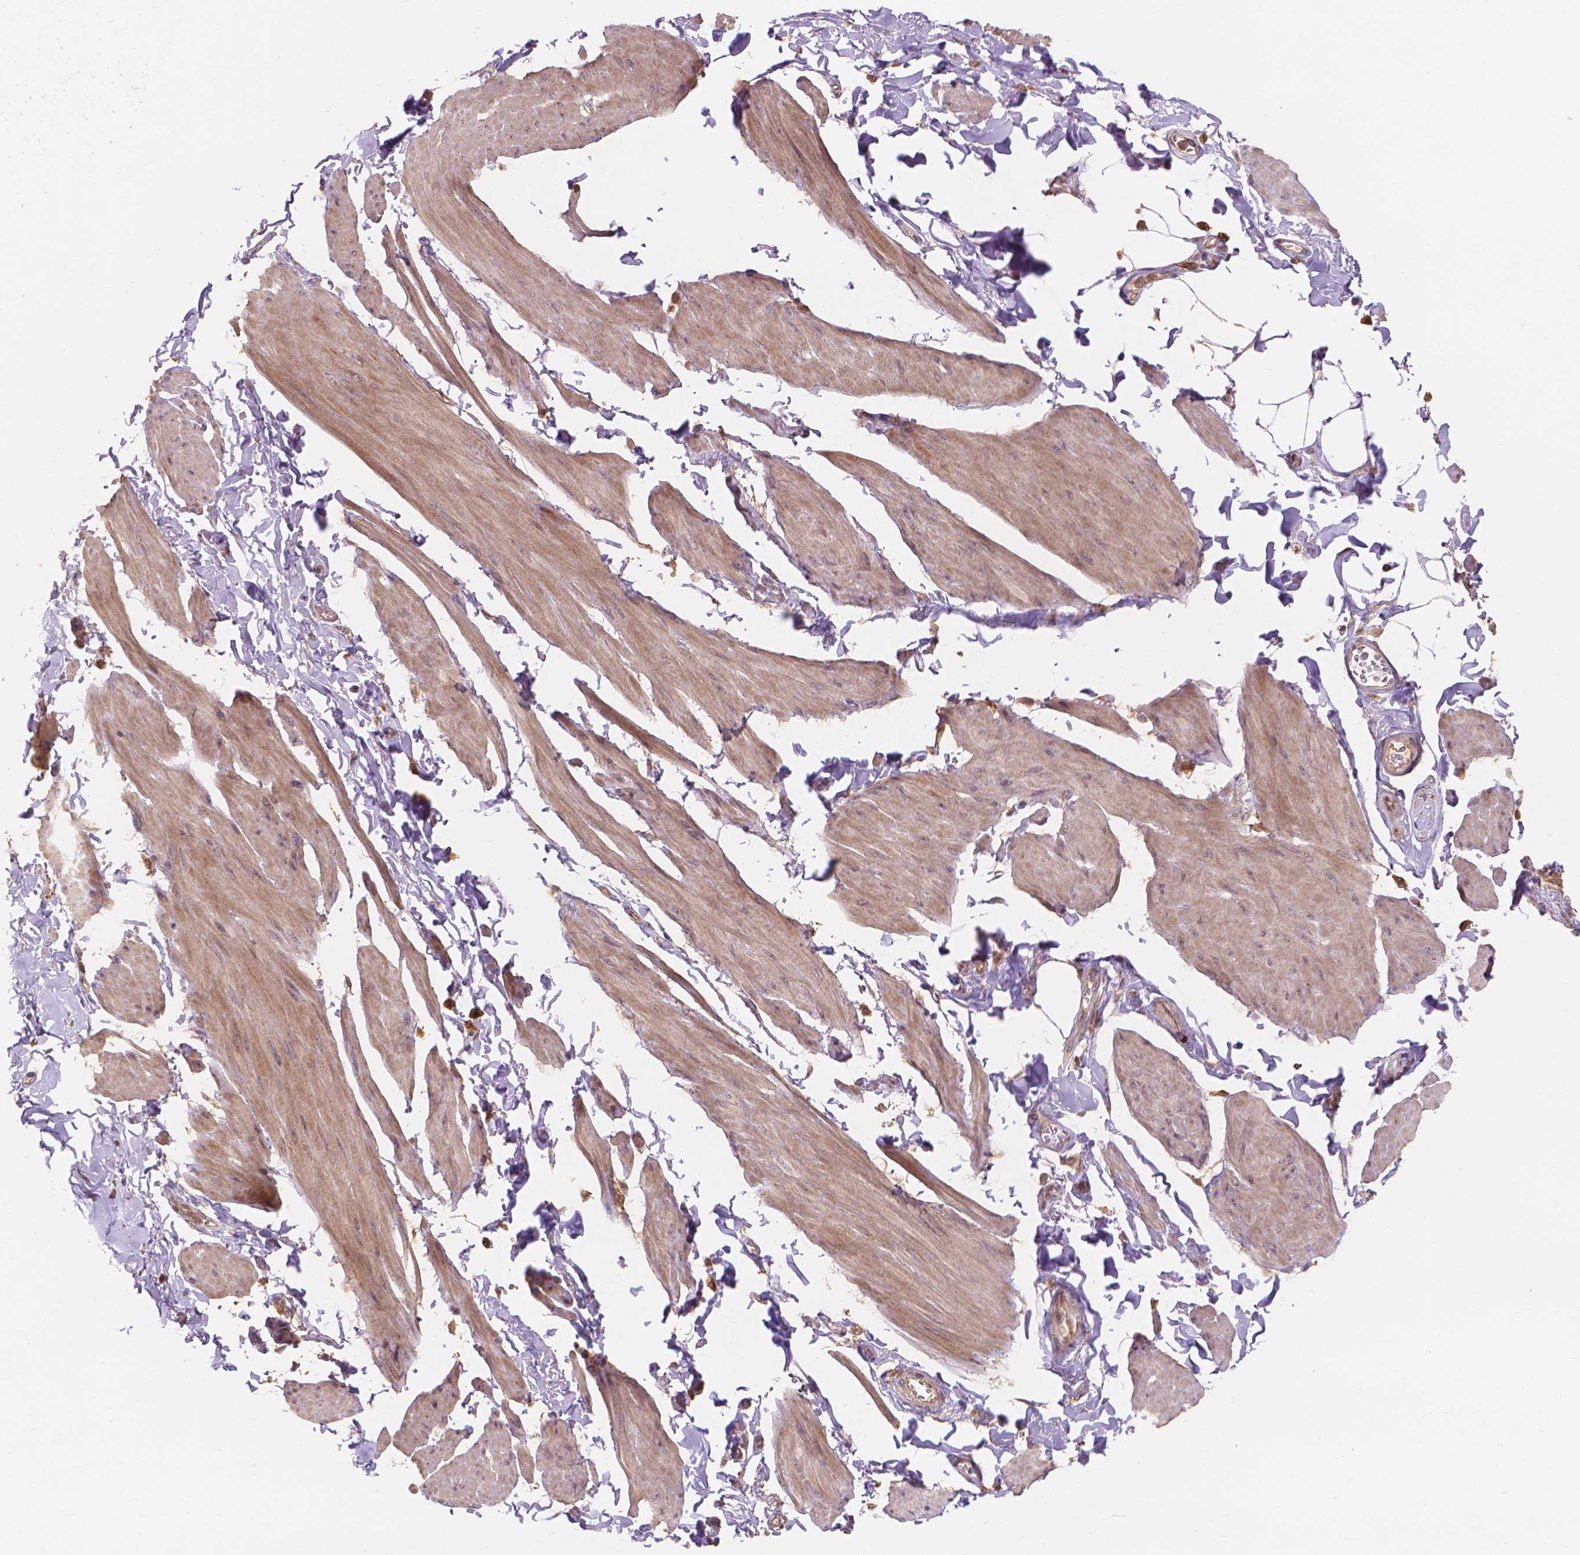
{"staining": {"intensity": "moderate", "quantity": ">75%", "location": "cytoplasmic/membranous"}, "tissue": "smooth muscle", "cell_type": "Smooth muscle cells", "image_type": "normal", "snomed": [{"axis": "morphology", "description": "Normal tissue, NOS"}, {"axis": "topography", "description": "Adipose tissue"}, {"axis": "topography", "description": "Smooth muscle"}, {"axis": "topography", "description": "Peripheral nerve tissue"}], "caption": "Moderate cytoplasmic/membranous expression for a protein is identified in about >75% of smooth muscle cells of normal smooth muscle using IHC.", "gene": "TAB2", "patient": {"sex": "male", "age": 83}}